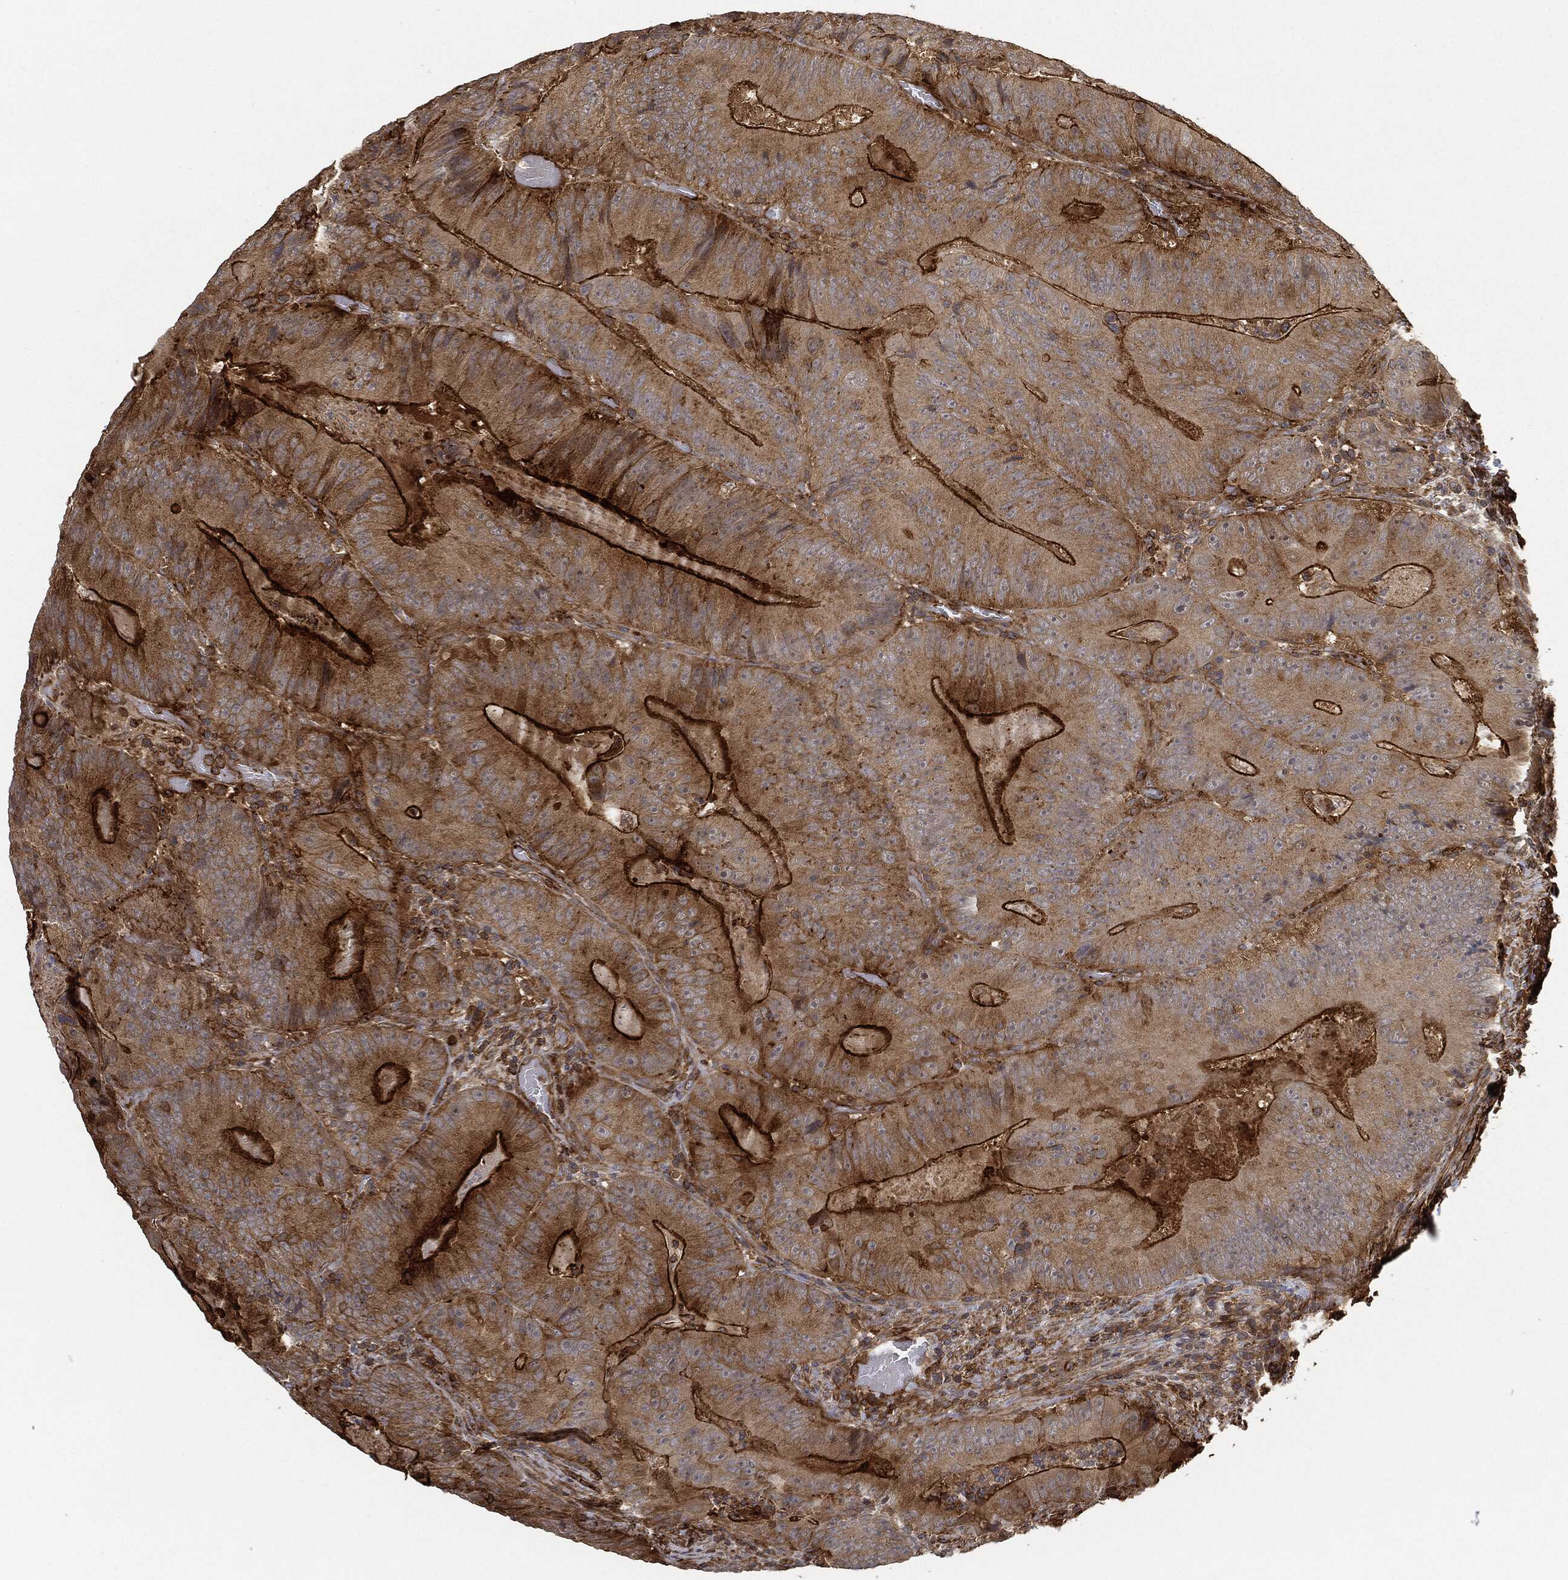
{"staining": {"intensity": "strong", "quantity": "25%-75%", "location": "cytoplasmic/membranous"}, "tissue": "colorectal cancer", "cell_type": "Tumor cells", "image_type": "cancer", "snomed": [{"axis": "morphology", "description": "Adenocarcinoma, NOS"}, {"axis": "topography", "description": "Colon"}], "caption": "This is a micrograph of immunohistochemistry staining of colorectal adenocarcinoma, which shows strong staining in the cytoplasmic/membranous of tumor cells.", "gene": "TPT1", "patient": {"sex": "female", "age": 86}}